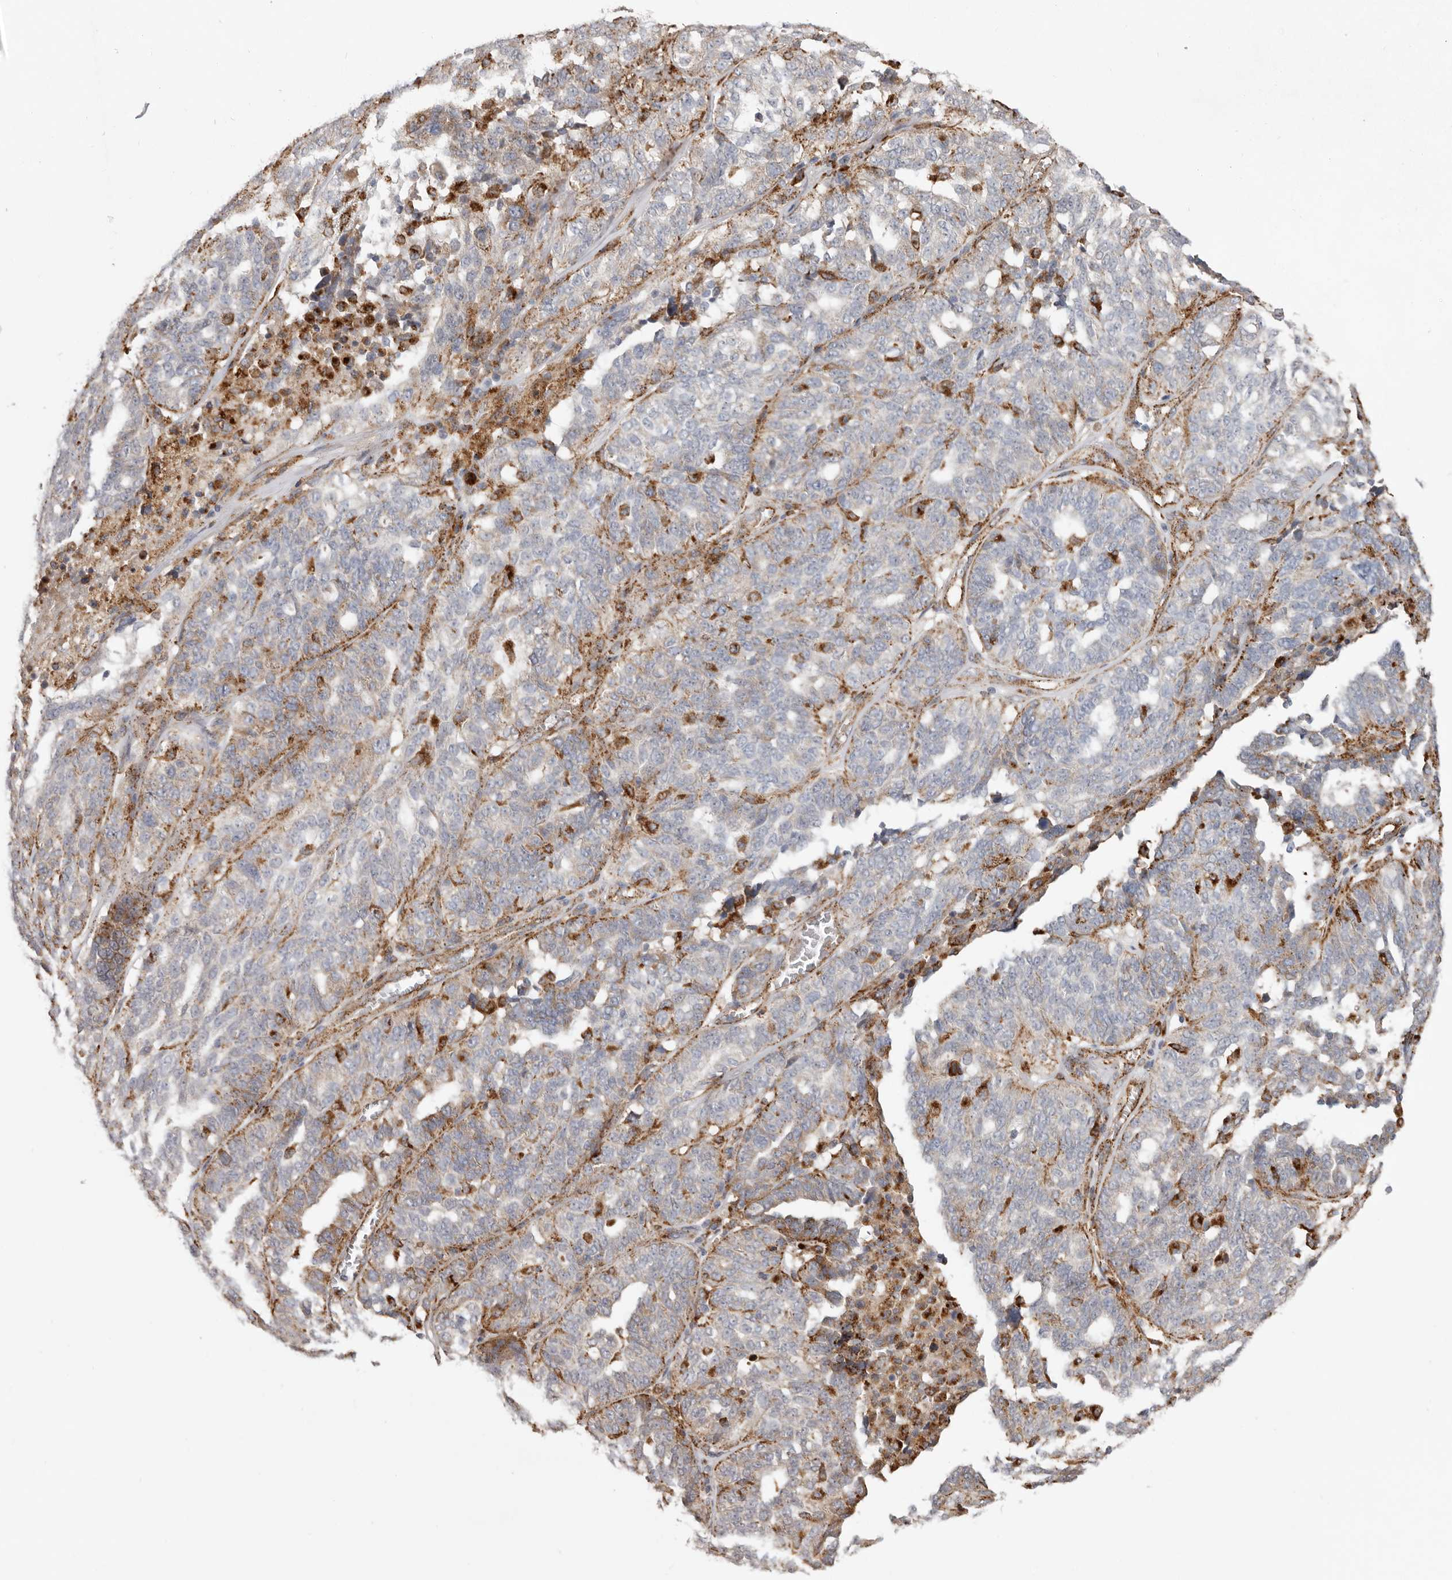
{"staining": {"intensity": "moderate", "quantity": "25%-75%", "location": "cytoplasmic/membranous"}, "tissue": "ovarian cancer", "cell_type": "Tumor cells", "image_type": "cancer", "snomed": [{"axis": "morphology", "description": "Cystadenocarcinoma, serous, NOS"}, {"axis": "topography", "description": "Ovary"}], "caption": "Tumor cells display moderate cytoplasmic/membranous positivity in about 25%-75% of cells in ovarian cancer.", "gene": "GRN", "patient": {"sex": "female", "age": 59}}